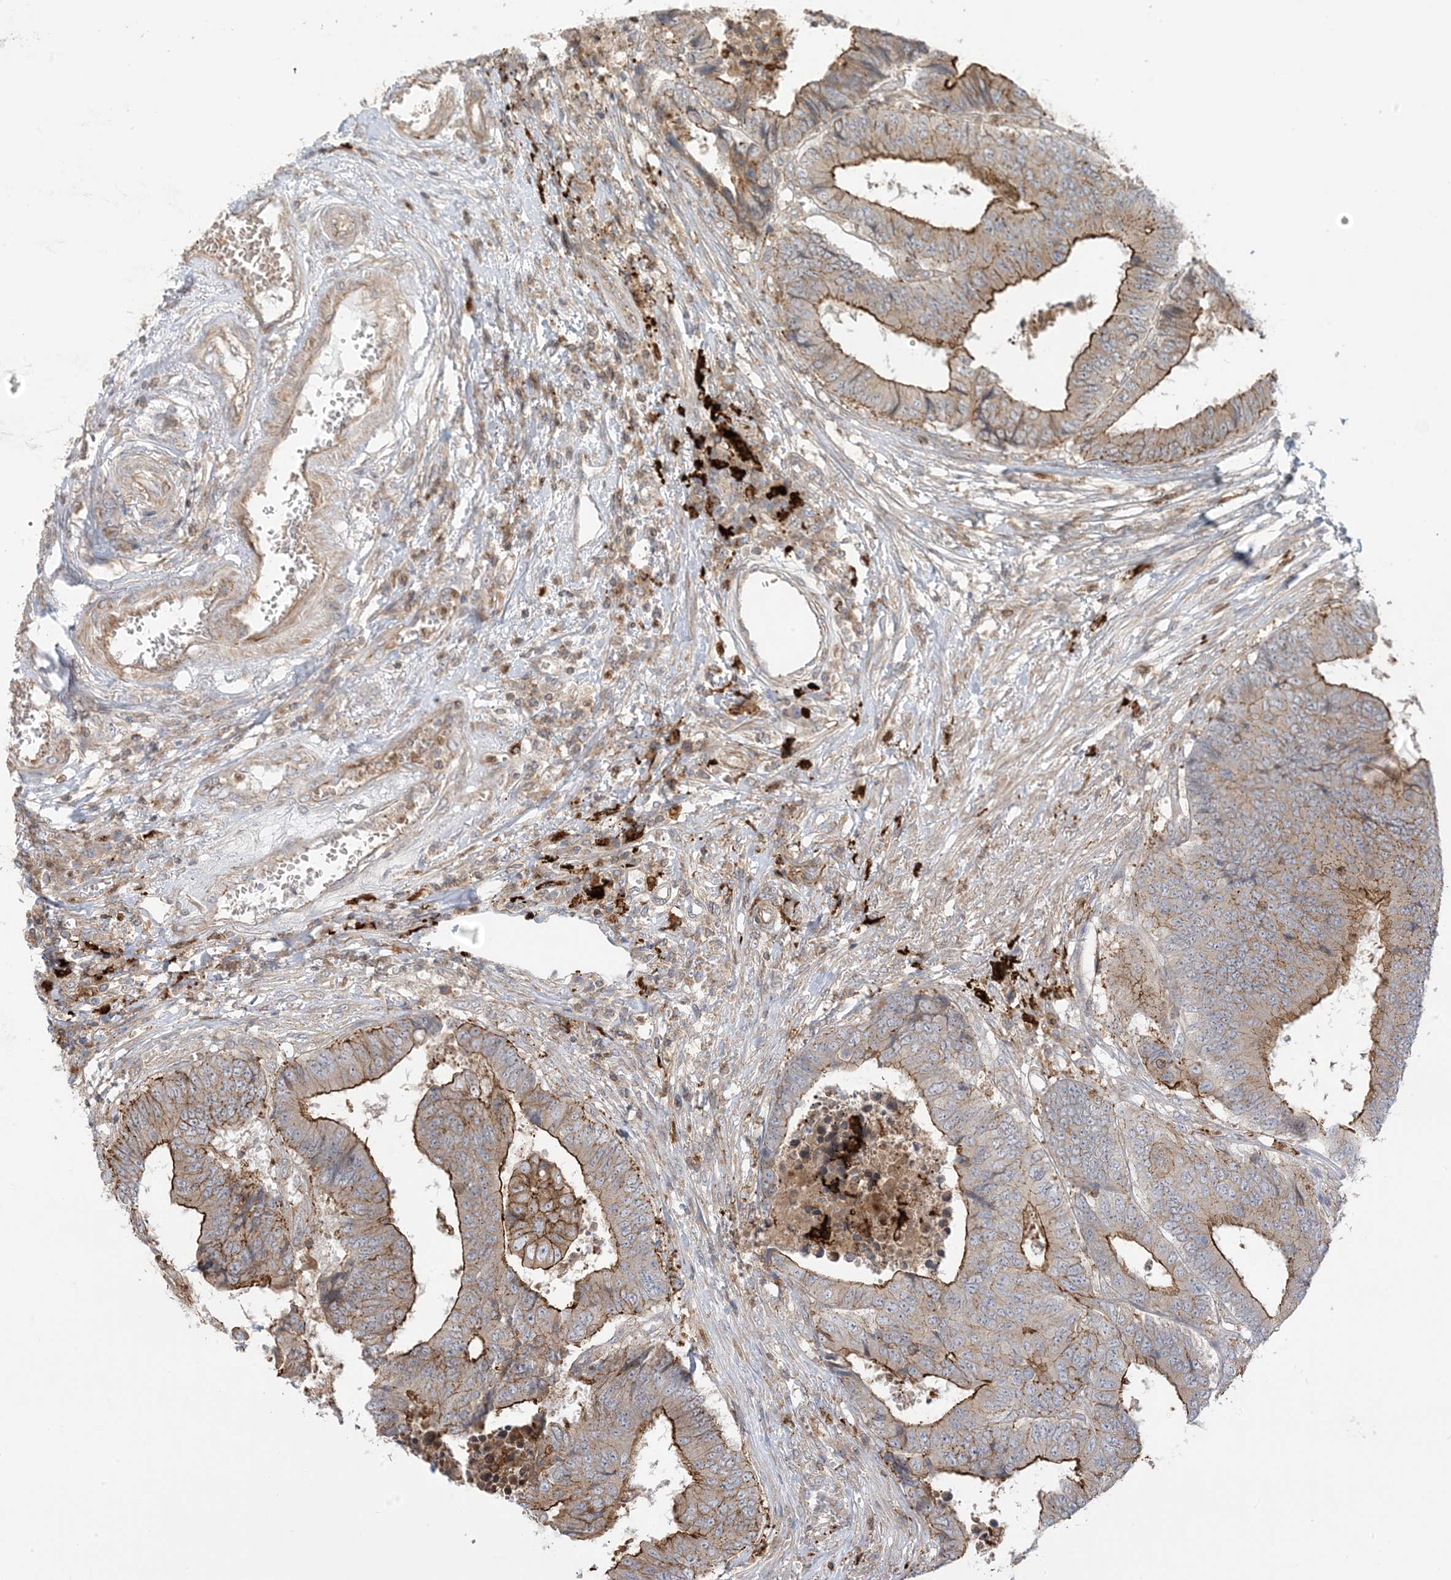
{"staining": {"intensity": "strong", "quantity": "25%-75%", "location": "cytoplasmic/membranous"}, "tissue": "colorectal cancer", "cell_type": "Tumor cells", "image_type": "cancer", "snomed": [{"axis": "morphology", "description": "Adenocarcinoma, NOS"}, {"axis": "topography", "description": "Rectum"}], "caption": "A high-resolution micrograph shows immunohistochemistry (IHC) staining of colorectal cancer (adenocarcinoma), which demonstrates strong cytoplasmic/membranous staining in approximately 25%-75% of tumor cells.", "gene": "ICMT", "patient": {"sex": "male", "age": 84}}